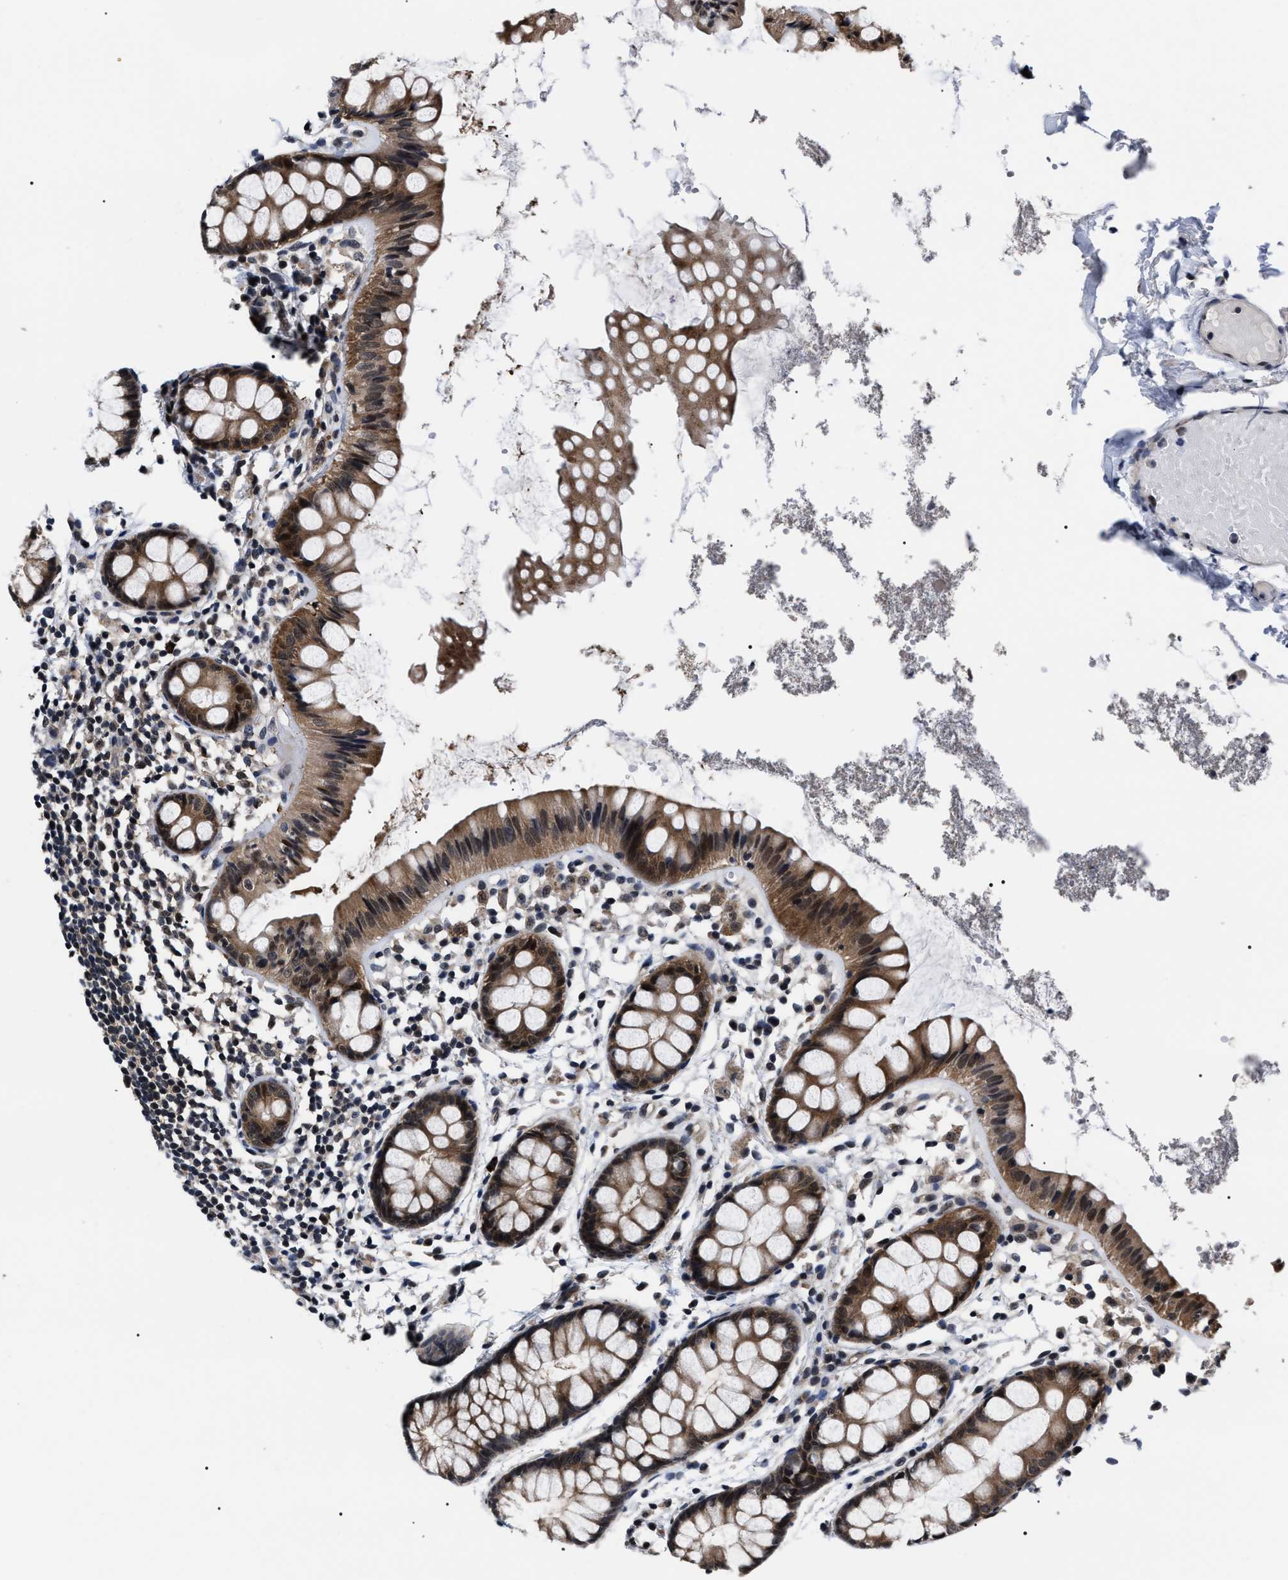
{"staining": {"intensity": "strong", "quantity": ">75%", "location": "cytoplasmic/membranous,nuclear"}, "tissue": "rectum", "cell_type": "Glandular cells", "image_type": "normal", "snomed": [{"axis": "morphology", "description": "Normal tissue, NOS"}, {"axis": "topography", "description": "Rectum"}], "caption": "The histopathology image displays a brown stain indicating the presence of a protein in the cytoplasmic/membranous,nuclear of glandular cells in rectum. The staining was performed using DAB (3,3'-diaminobenzidine) to visualize the protein expression in brown, while the nuclei were stained in blue with hematoxylin (Magnification: 20x).", "gene": "CSNK2A1", "patient": {"sex": "female", "age": 66}}